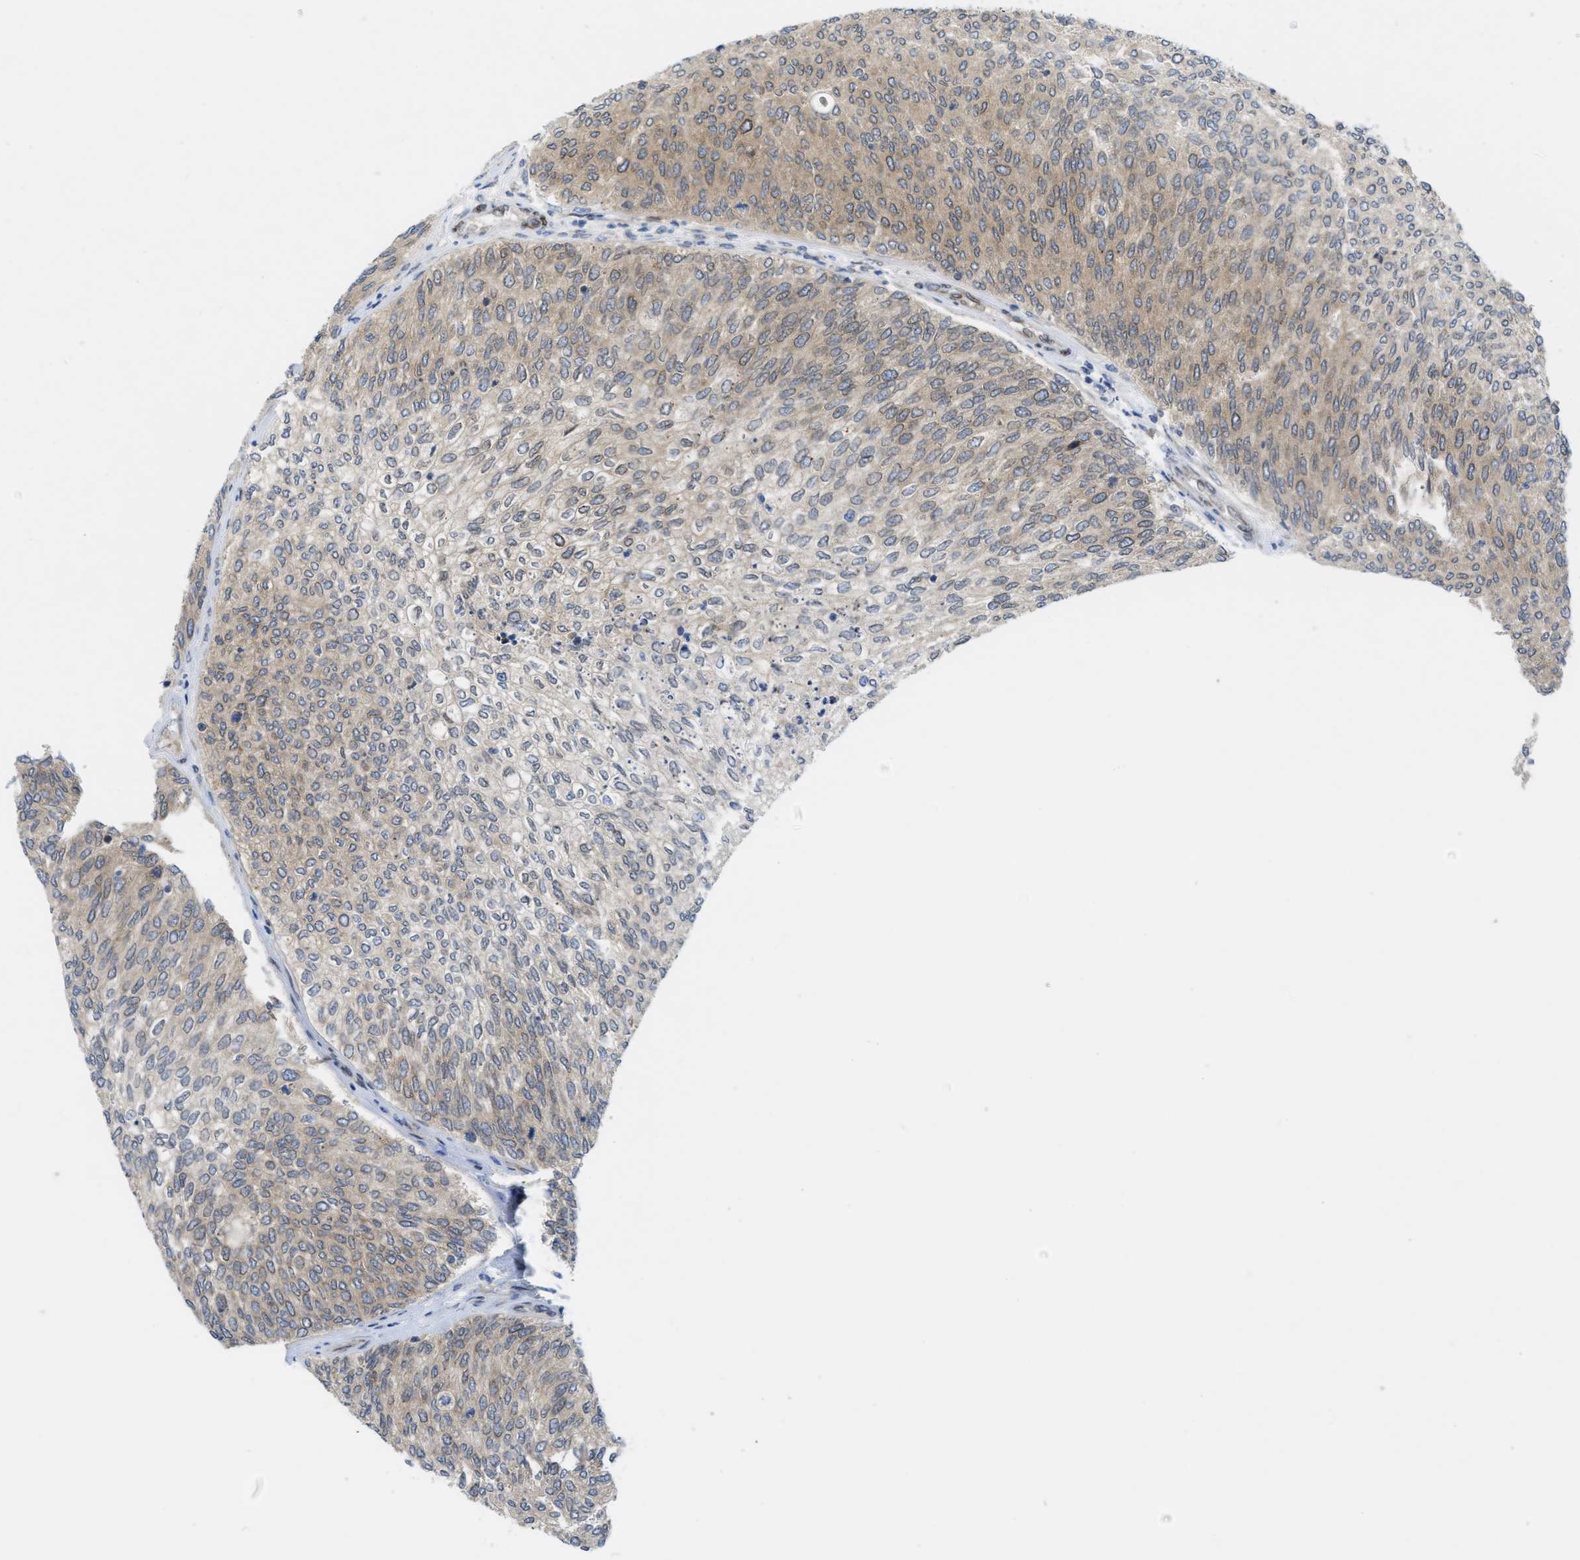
{"staining": {"intensity": "weak", "quantity": "25%-75%", "location": "cytoplasmic/membranous"}, "tissue": "urothelial cancer", "cell_type": "Tumor cells", "image_type": "cancer", "snomed": [{"axis": "morphology", "description": "Urothelial carcinoma, Low grade"}, {"axis": "topography", "description": "Urinary bladder"}], "caption": "Immunohistochemistry (IHC) photomicrograph of human low-grade urothelial carcinoma stained for a protein (brown), which demonstrates low levels of weak cytoplasmic/membranous expression in about 25%-75% of tumor cells.", "gene": "EIF2AK3", "patient": {"sex": "female", "age": 79}}